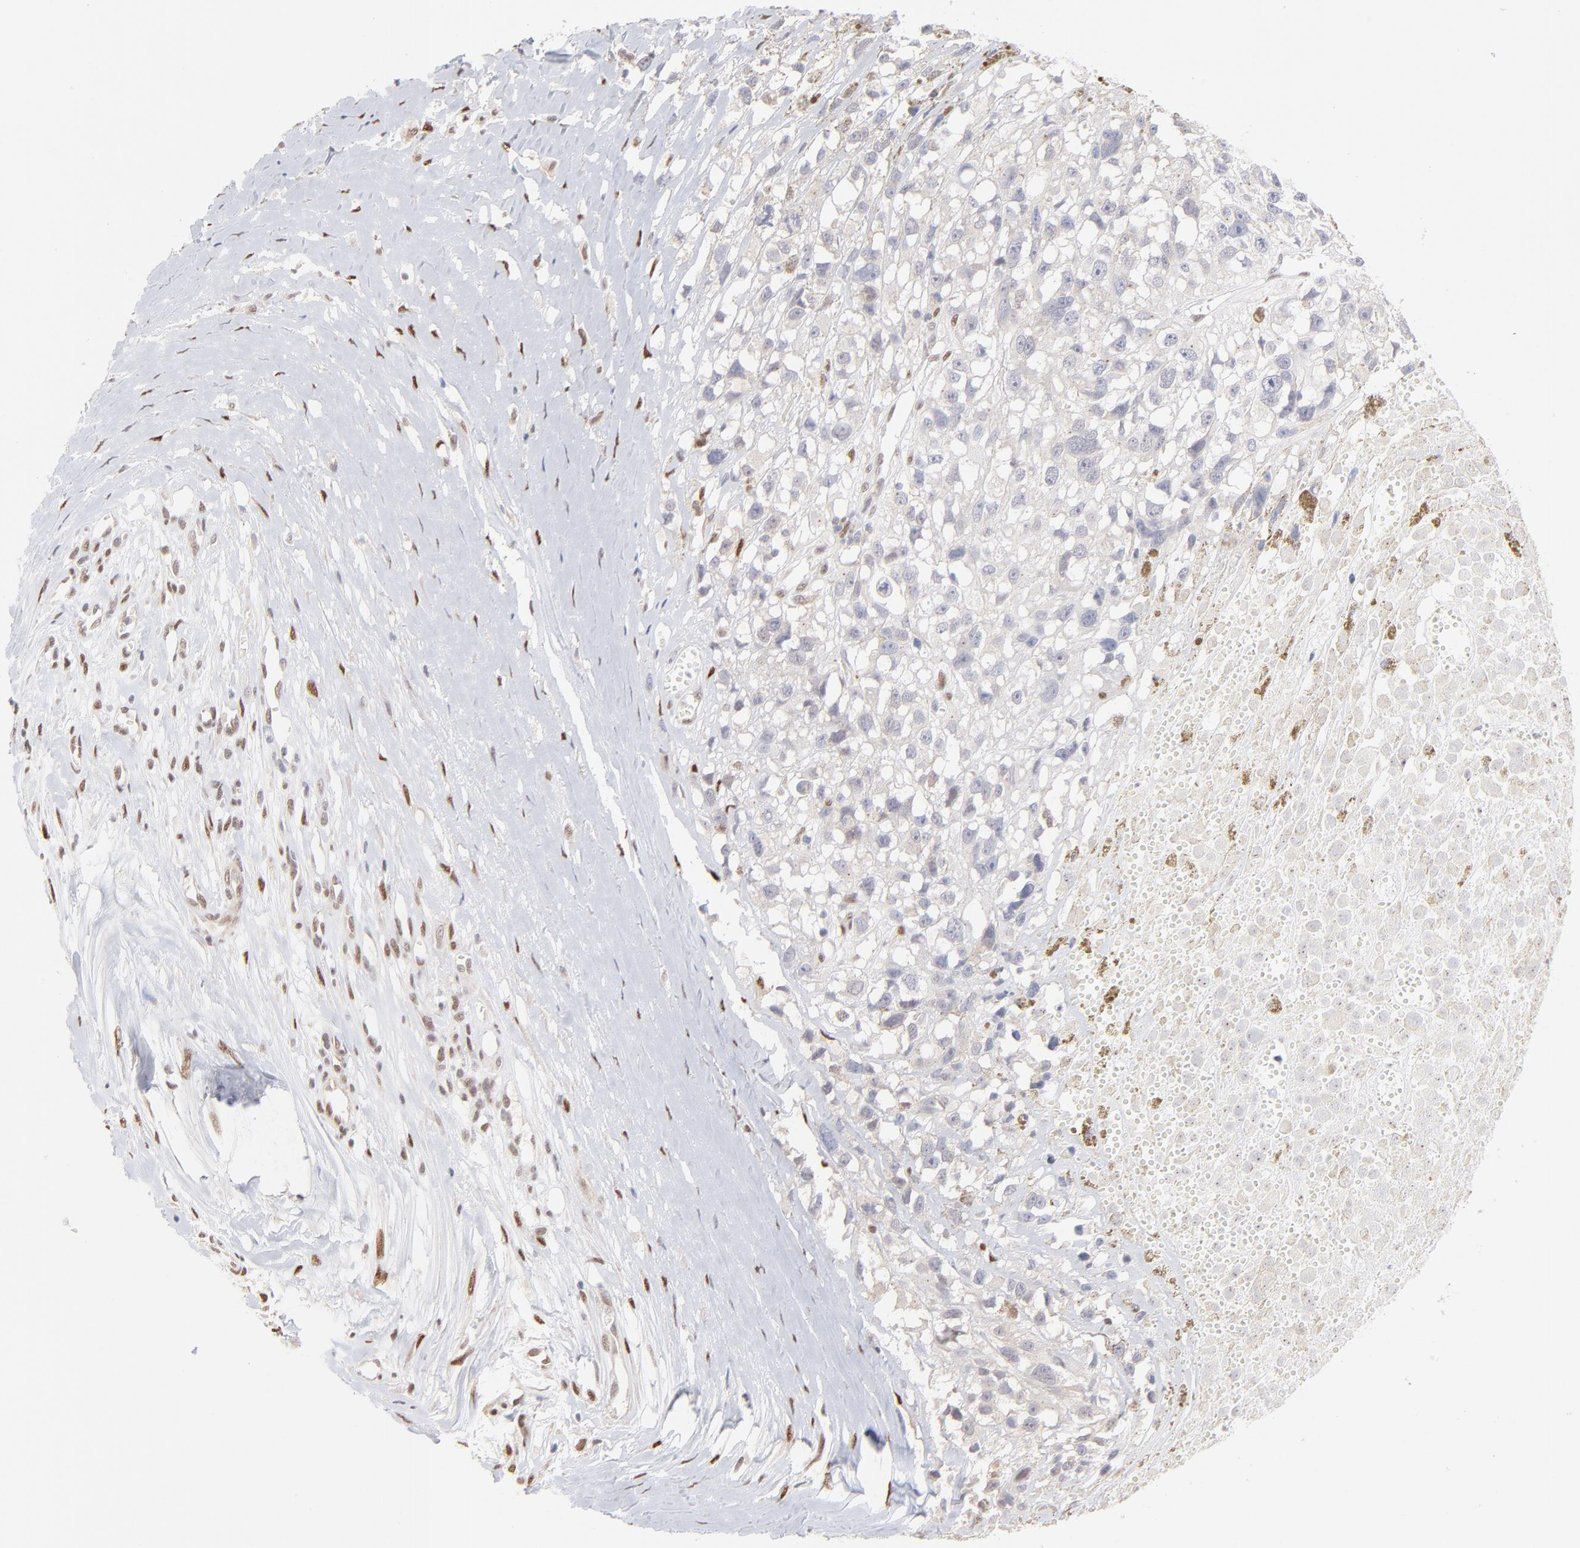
{"staining": {"intensity": "negative", "quantity": "none", "location": "none"}, "tissue": "melanoma", "cell_type": "Tumor cells", "image_type": "cancer", "snomed": [{"axis": "morphology", "description": "Malignant melanoma, Metastatic site"}, {"axis": "topography", "description": "Lymph node"}], "caption": "A high-resolution photomicrograph shows immunohistochemistry staining of malignant melanoma (metastatic site), which displays no significant positivity in tumor cells. (Stains: DAB (3,3'-diaminobenzidine) immunohistochemistry with hematoxylin counter stain, Microscopy: brightfield microscopy at high magnification).", "gene": "STAT3", "patient": {"sex": "male", "age": 59}}